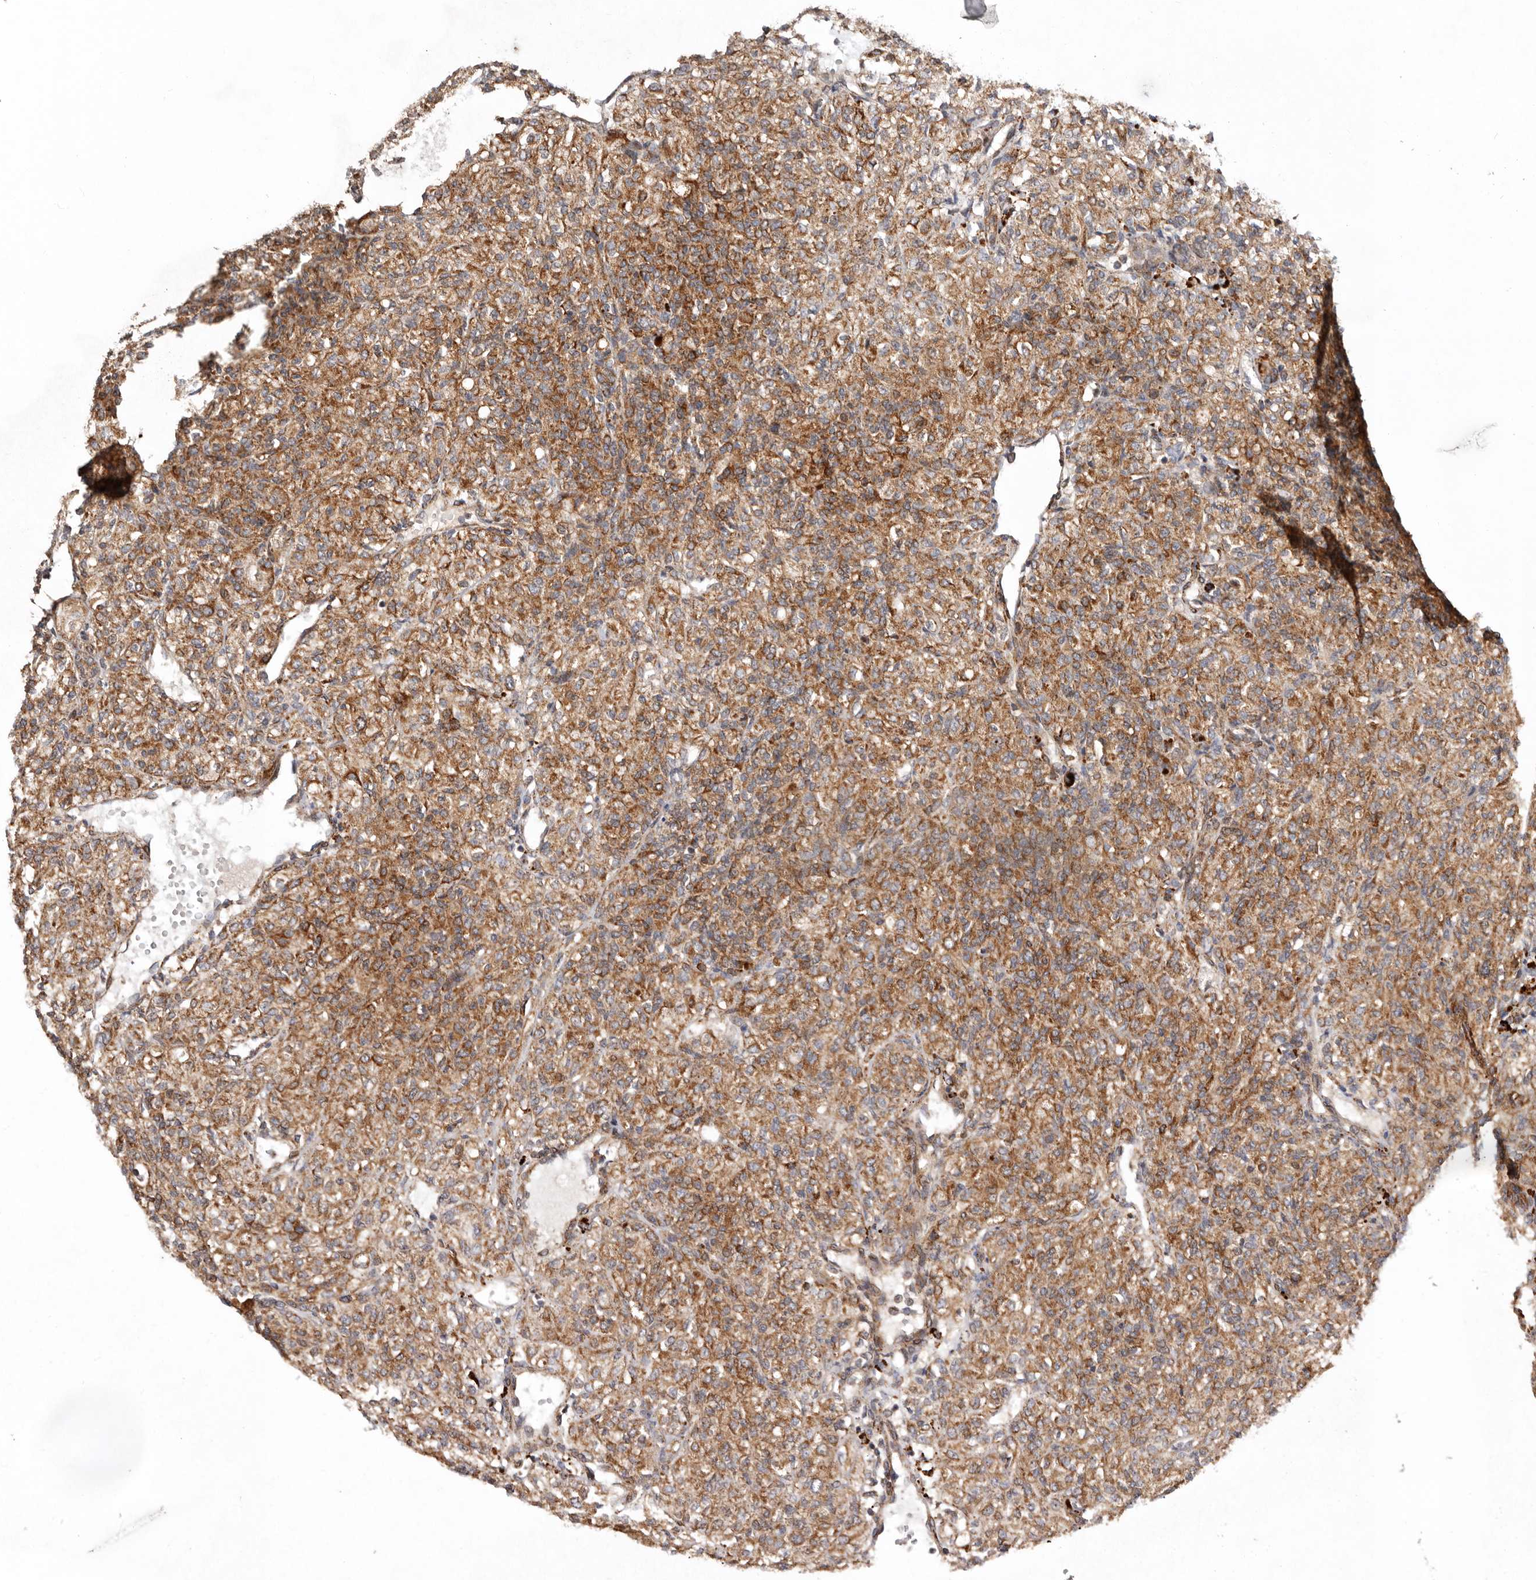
{"staining": {"intensity": "moderate", "quantity": ">75%", "location": "cytoplasmic/membranous"}, "tissue": "renal cancer", "cell_type": "Tumor cells", "image_type": "cancer", "snomed": [{"axis": "morphology", "description": "Adenocarcinoma, NOS"}, {"axis": "topography", "description": "Kidney"}], "caption": "There is medium levels of moderate cytoplasmic/membranous expression in tumor cells of renal cancer (adenocarcinoma), as demonstrated by immunohistochemical staining (brown color).", "gene": "PROKR1", "patient": {"sex": "male", "age": 77}}